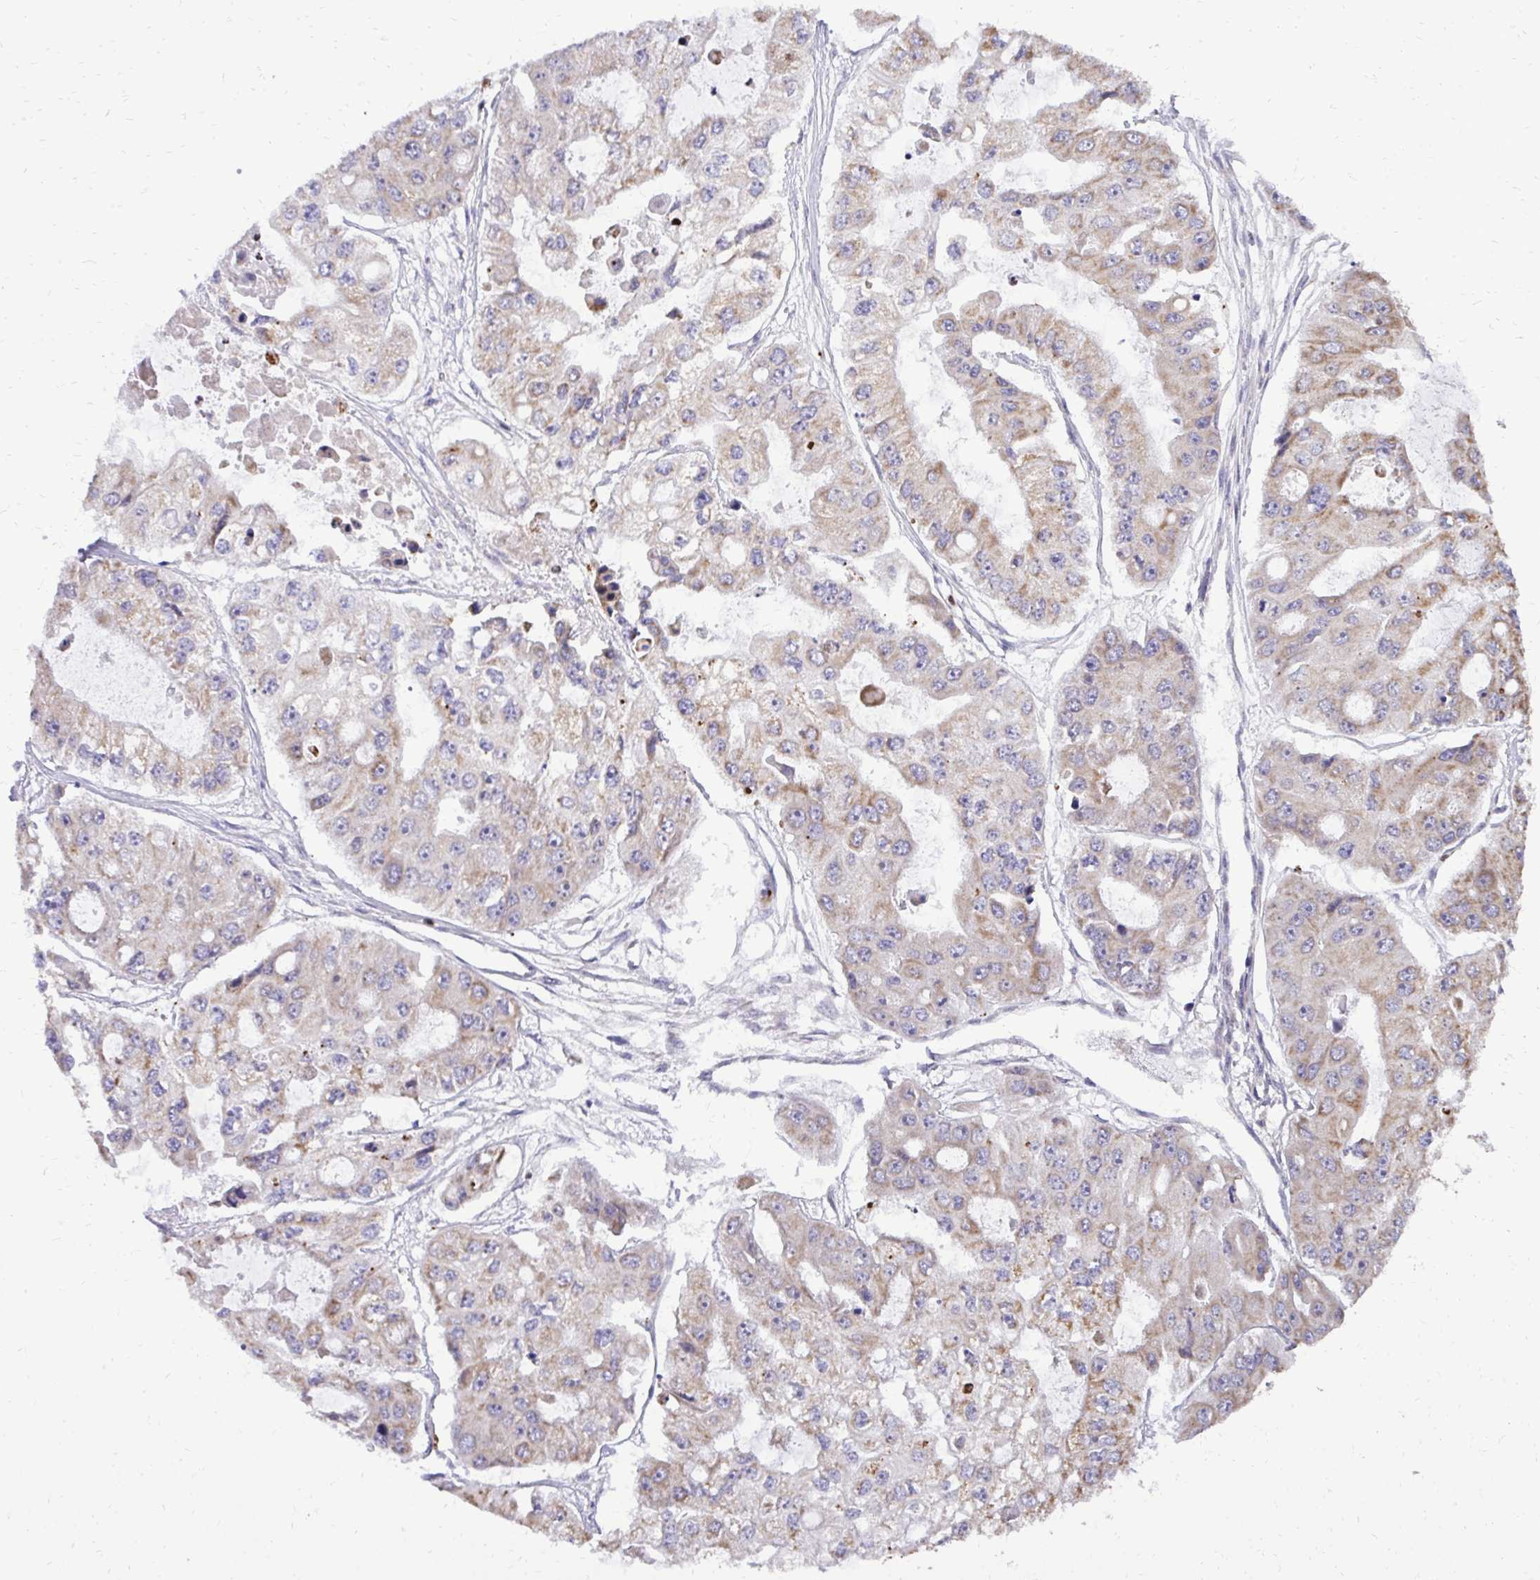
{"staining": {"intensity": "weak", "quantity": "25%-75%", "location": "cytoplasmic/membranous"}, "tissue": "ovarian cancer", "cell_type": "Tumor cells", "image_type": "cancer", "snomed": [{"axis": "morphology", "description": "Cystadenocarcinoma, serous, NOS"}, {"axis": "topography", "description": "Ovary"}], "caption": "Human ovarian cancer stained for a protein (brown) demonstrates weak cytoplasmic/membranous positive staining in approximately 25%-75% of tumor cells.", "gene": "ABCC3", "patient": {"sex": "female", "age": 56}}